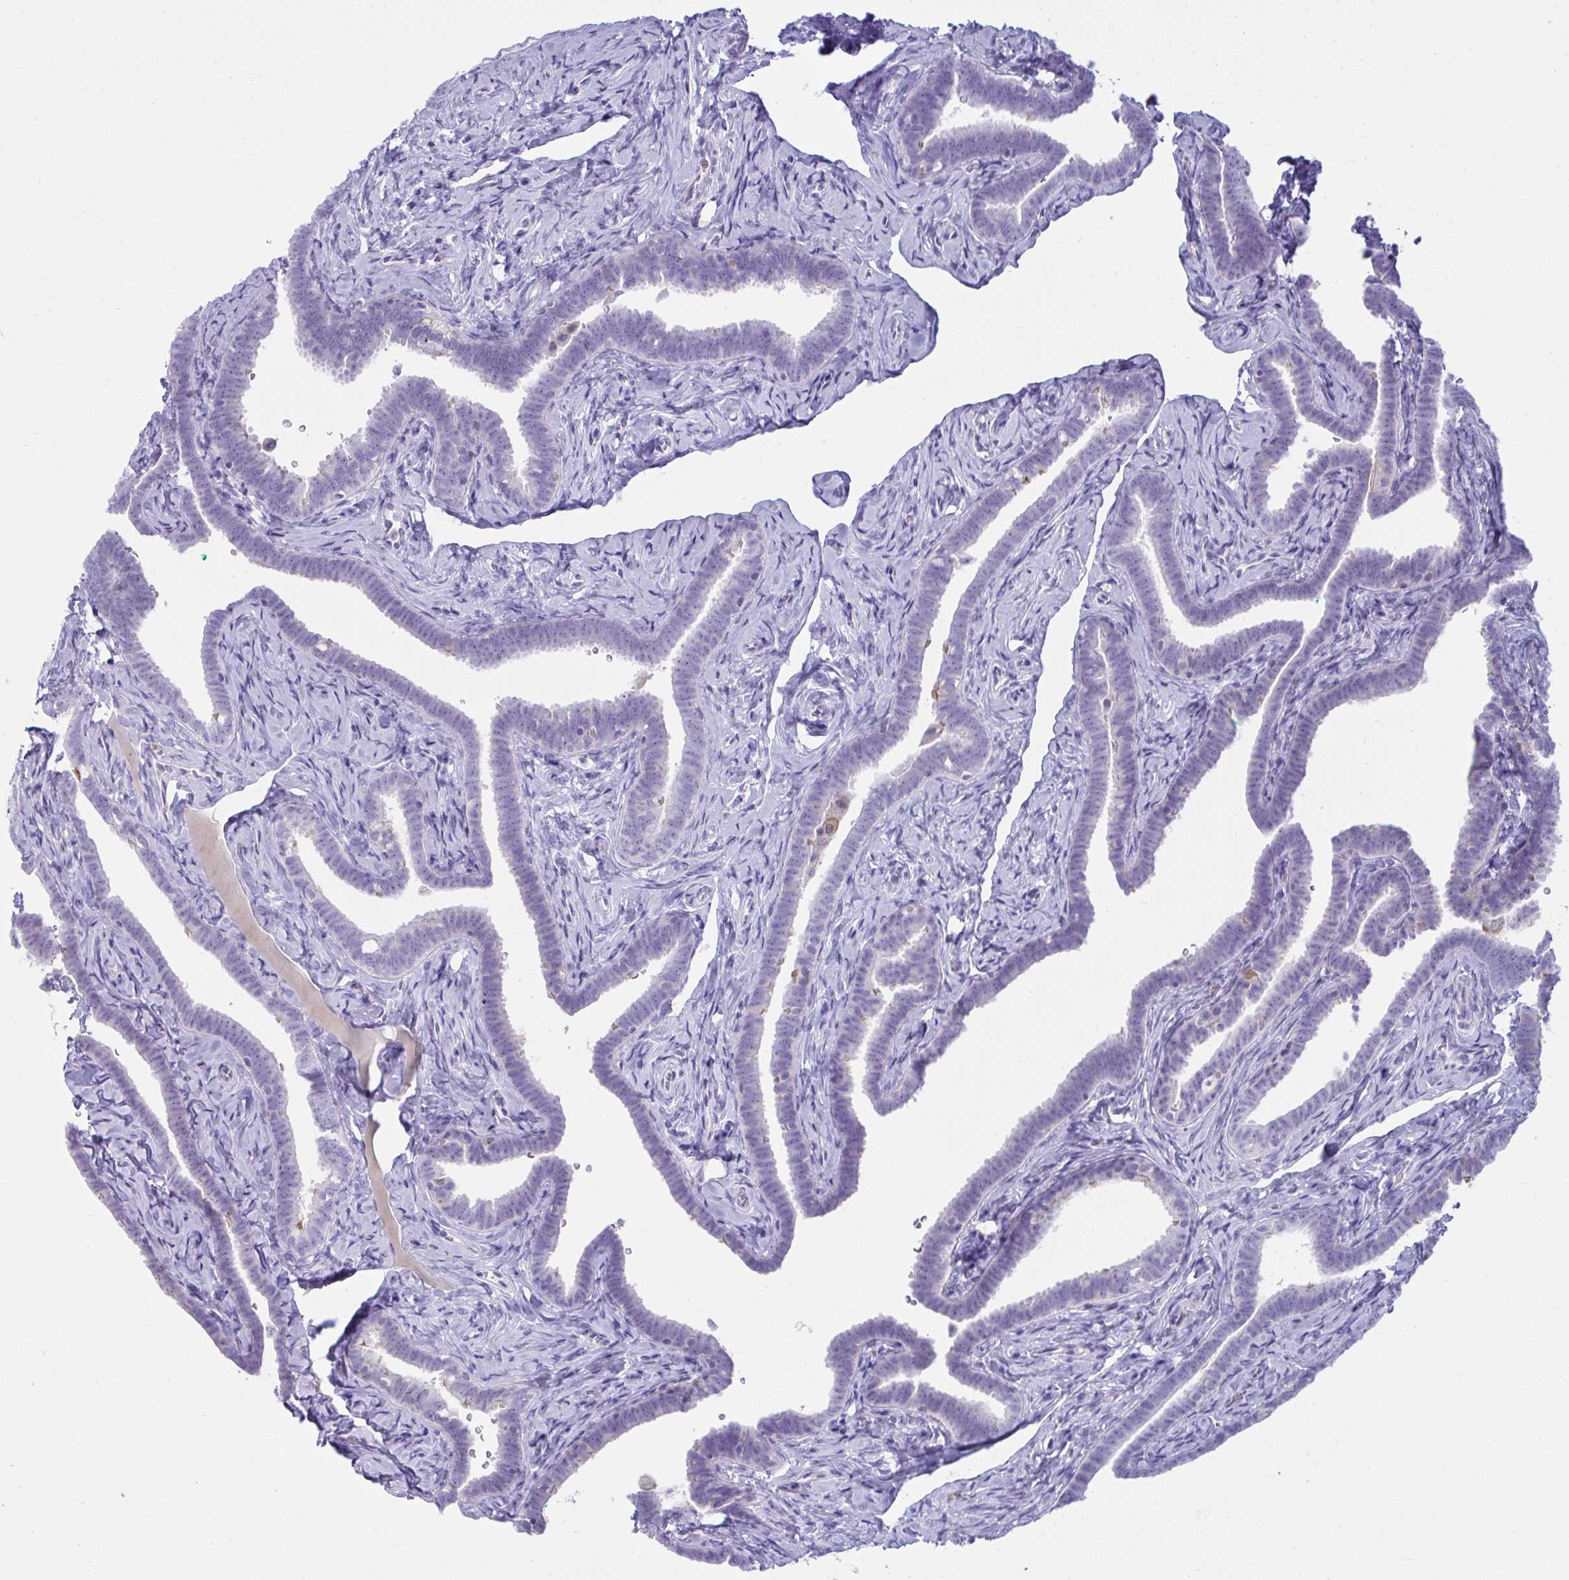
{"staining": {"intensity": "negative", "quantity": "none", "location": "none"}, "tissue": "fallopian tube", "cell_type": "Glandular cells", "image_type": "normal", "snomed": [{"axis": "morphology", "description": "Normal tissue, NOS"}, {"axis": "topography", "description": "Fallopian tube"}], "caption": "Immunohistochemical staining of normal fallopian tube demonstrates no significant expression in glandular cells.", "gene": "RANBP2", "patient": {"sex": "female", "age": 69}}